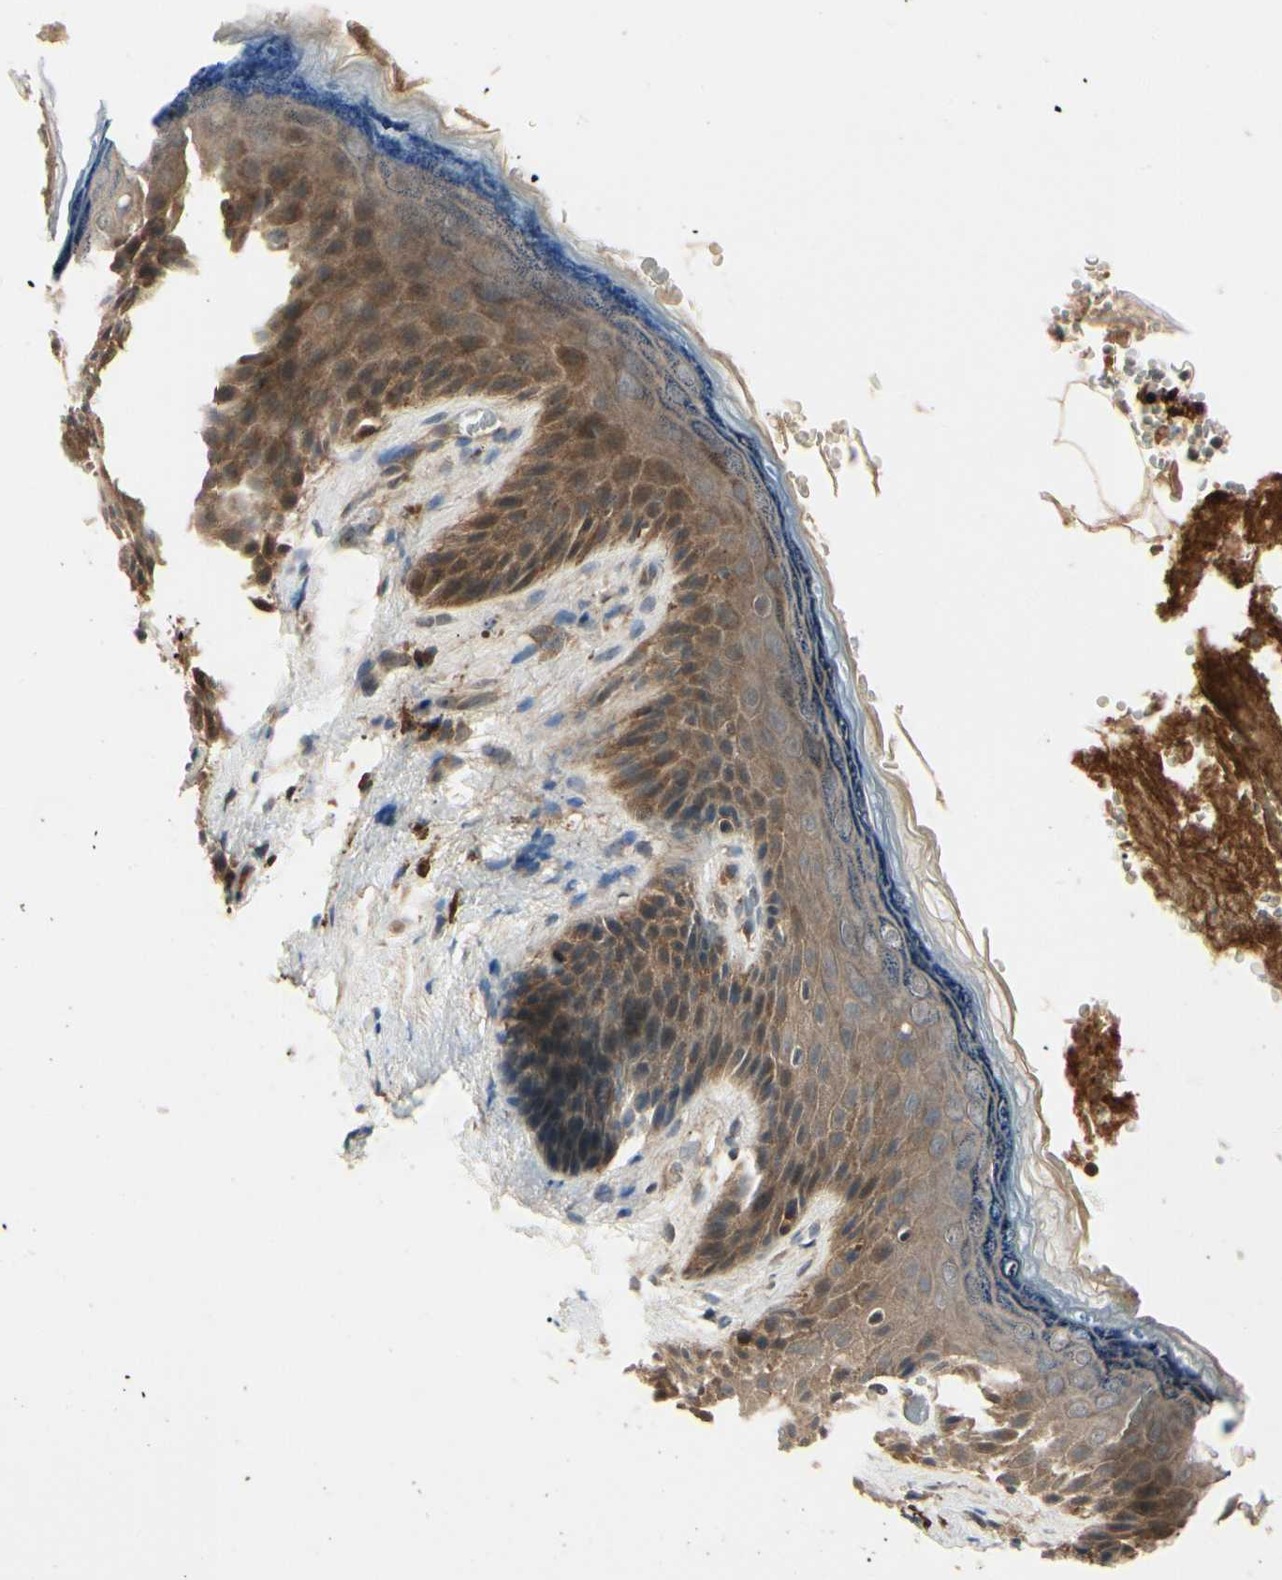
{"staining": {"intensity": "strong", "quantity": ">75%", "location": "cytoplasmic/membranous"}, "tissue": "skin", "cell_type": "Epidermal cells", "image_type": "normal", "snomed": [{"axis": "morphology", "description": "Normal tissue, NOS"}, {"axis": "topography", "description": "Anal"}], "caption": "High-magnification brightfield microscopy of unremarkable skin stained with DAB (3,3'-diaminobenzidine) (brown) and counterstained with hematoxylin (blue). epidermal cells exhibit strong cytoplasmic/membranous staining is identified in about>75% of cells. Nuclei are stained in blue.", "gene": "RNF14", "patient": {"sex": "female", "age": 46}}